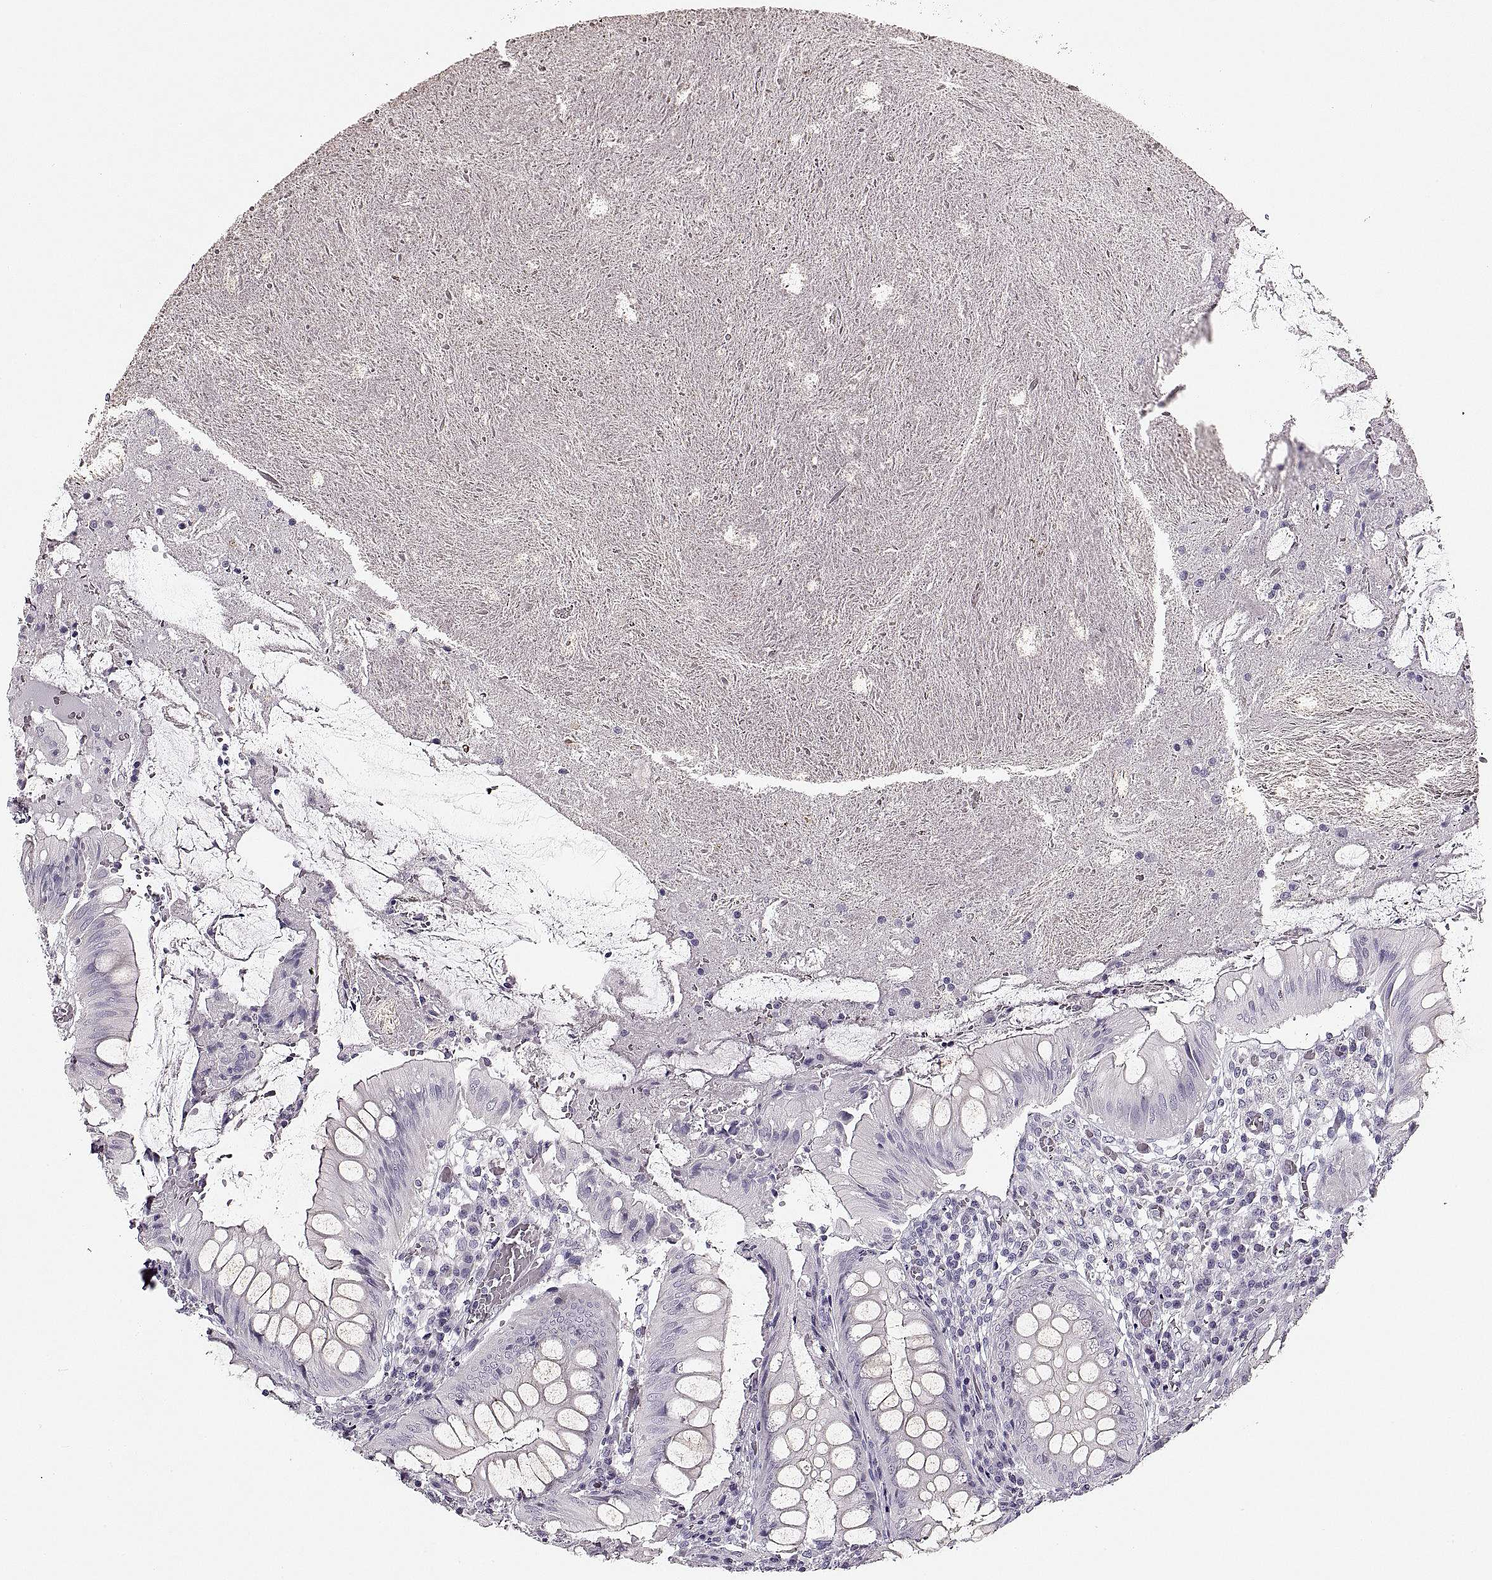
{"staining": {"intensity": "negative", "quantity": "none", "location": "none"}, "tissue": "appendix", "cell_type": "Glandular cells", "image_type": "normal", "snomed": [{"axis": "morphology", "description": "Normal tissue, NOS"}, {"axis": "morphology", "description": "Inflammation, NOS"}, {"axis": "topography", "description": "Appendix"}], "caption": "Protein analysis of benign appendix shows no significant staining in glandular cells.", "gene": "CNTN1", "patient": {"sex": "male", "age": 16}}